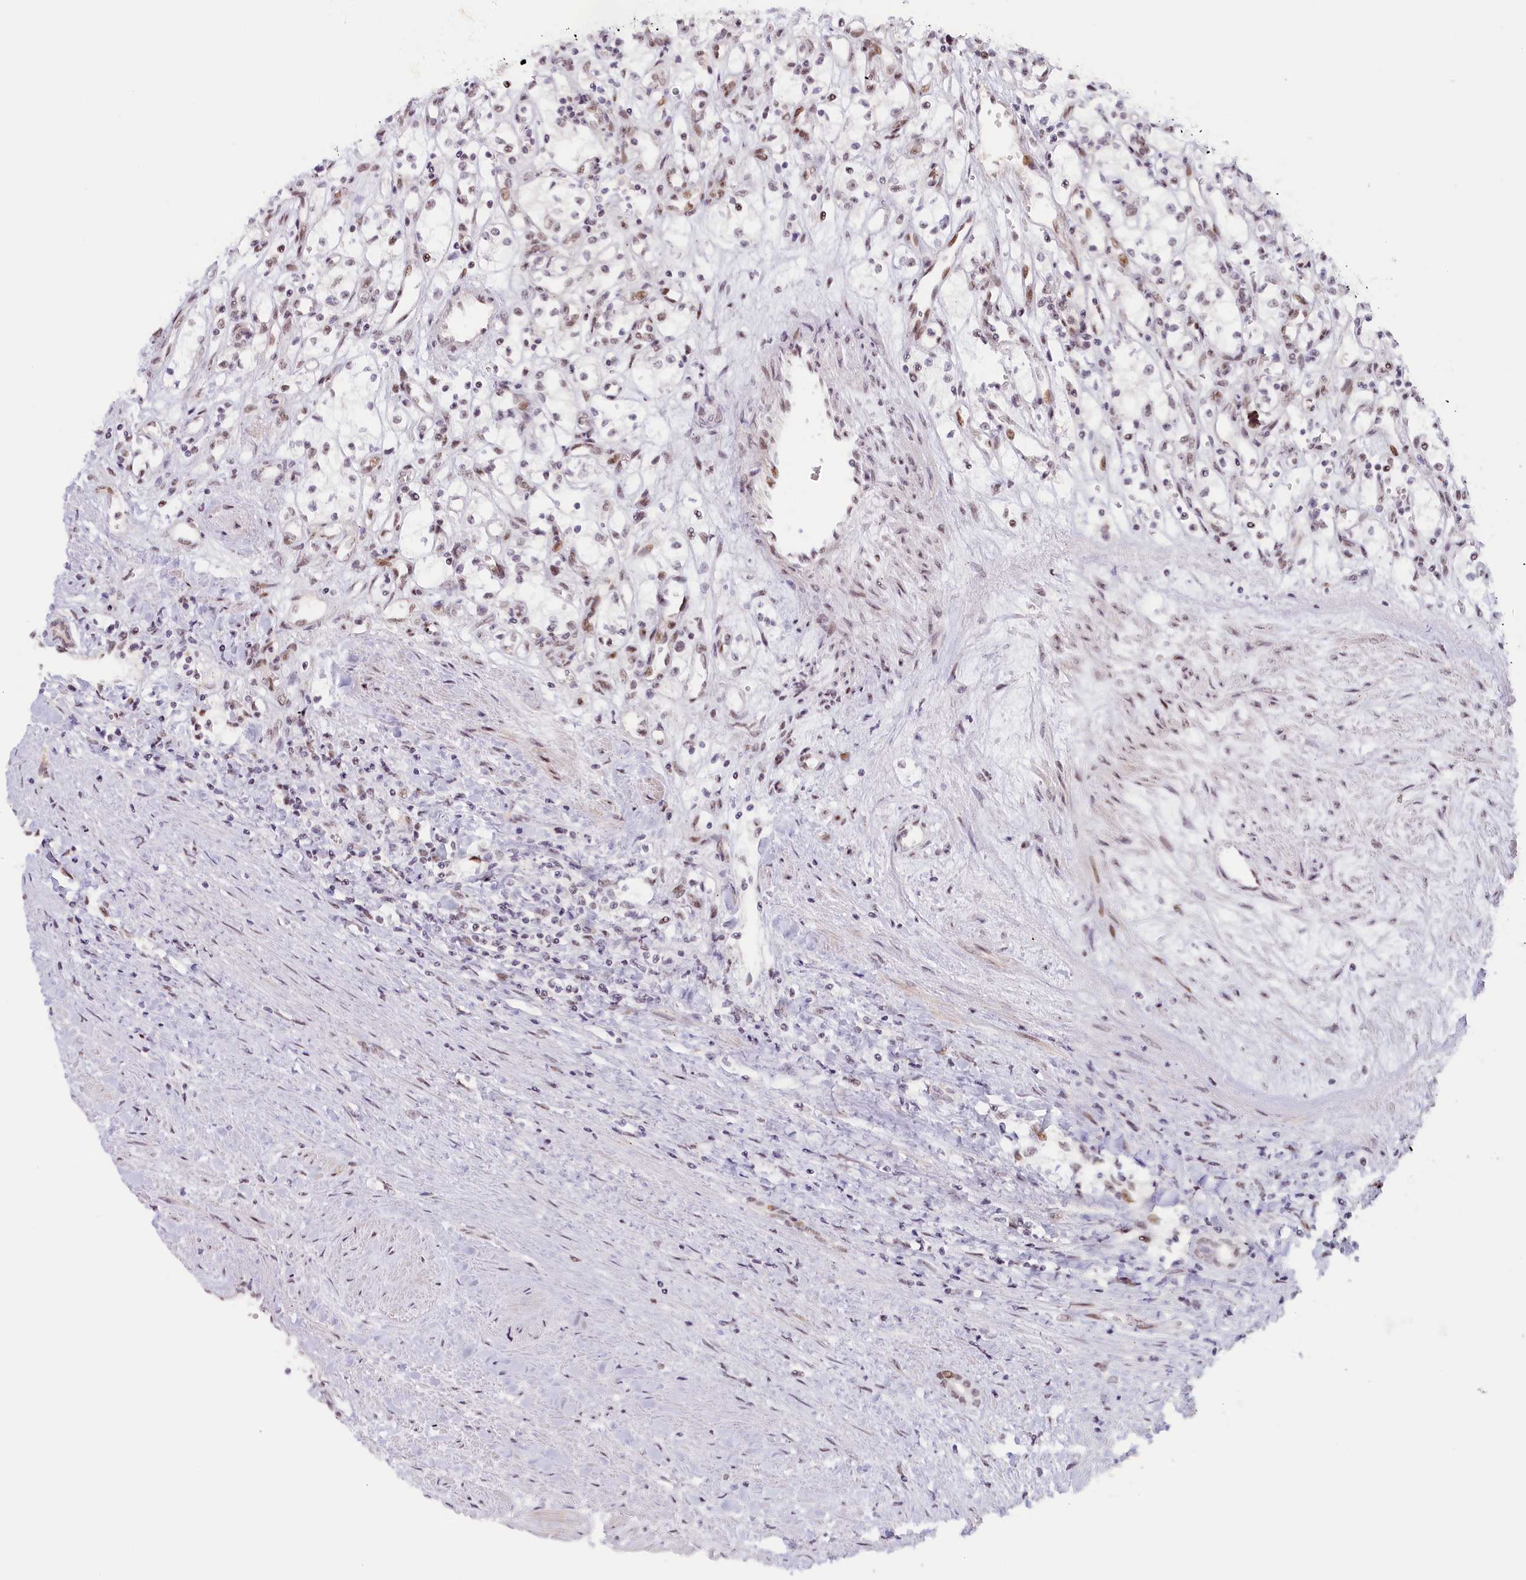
{"staining": {"intensity": "negative", "quantity": "none", "location": "none"}, "tissue": "renal cancer", "cell_type": "Tumor cells", "image_type": "cancer", "snomed": [{"axis": "morphology", "description": "Adenocarcinoma, NOS"}, {"axis": "topography", "description": "Kidney"}], "caption": "Protein analysis of adenocarcinoma (renal) reveals no significant staining in tumor cells.", "gene": "SEC31B", "patient": {"sex": "male", "age": 59}}